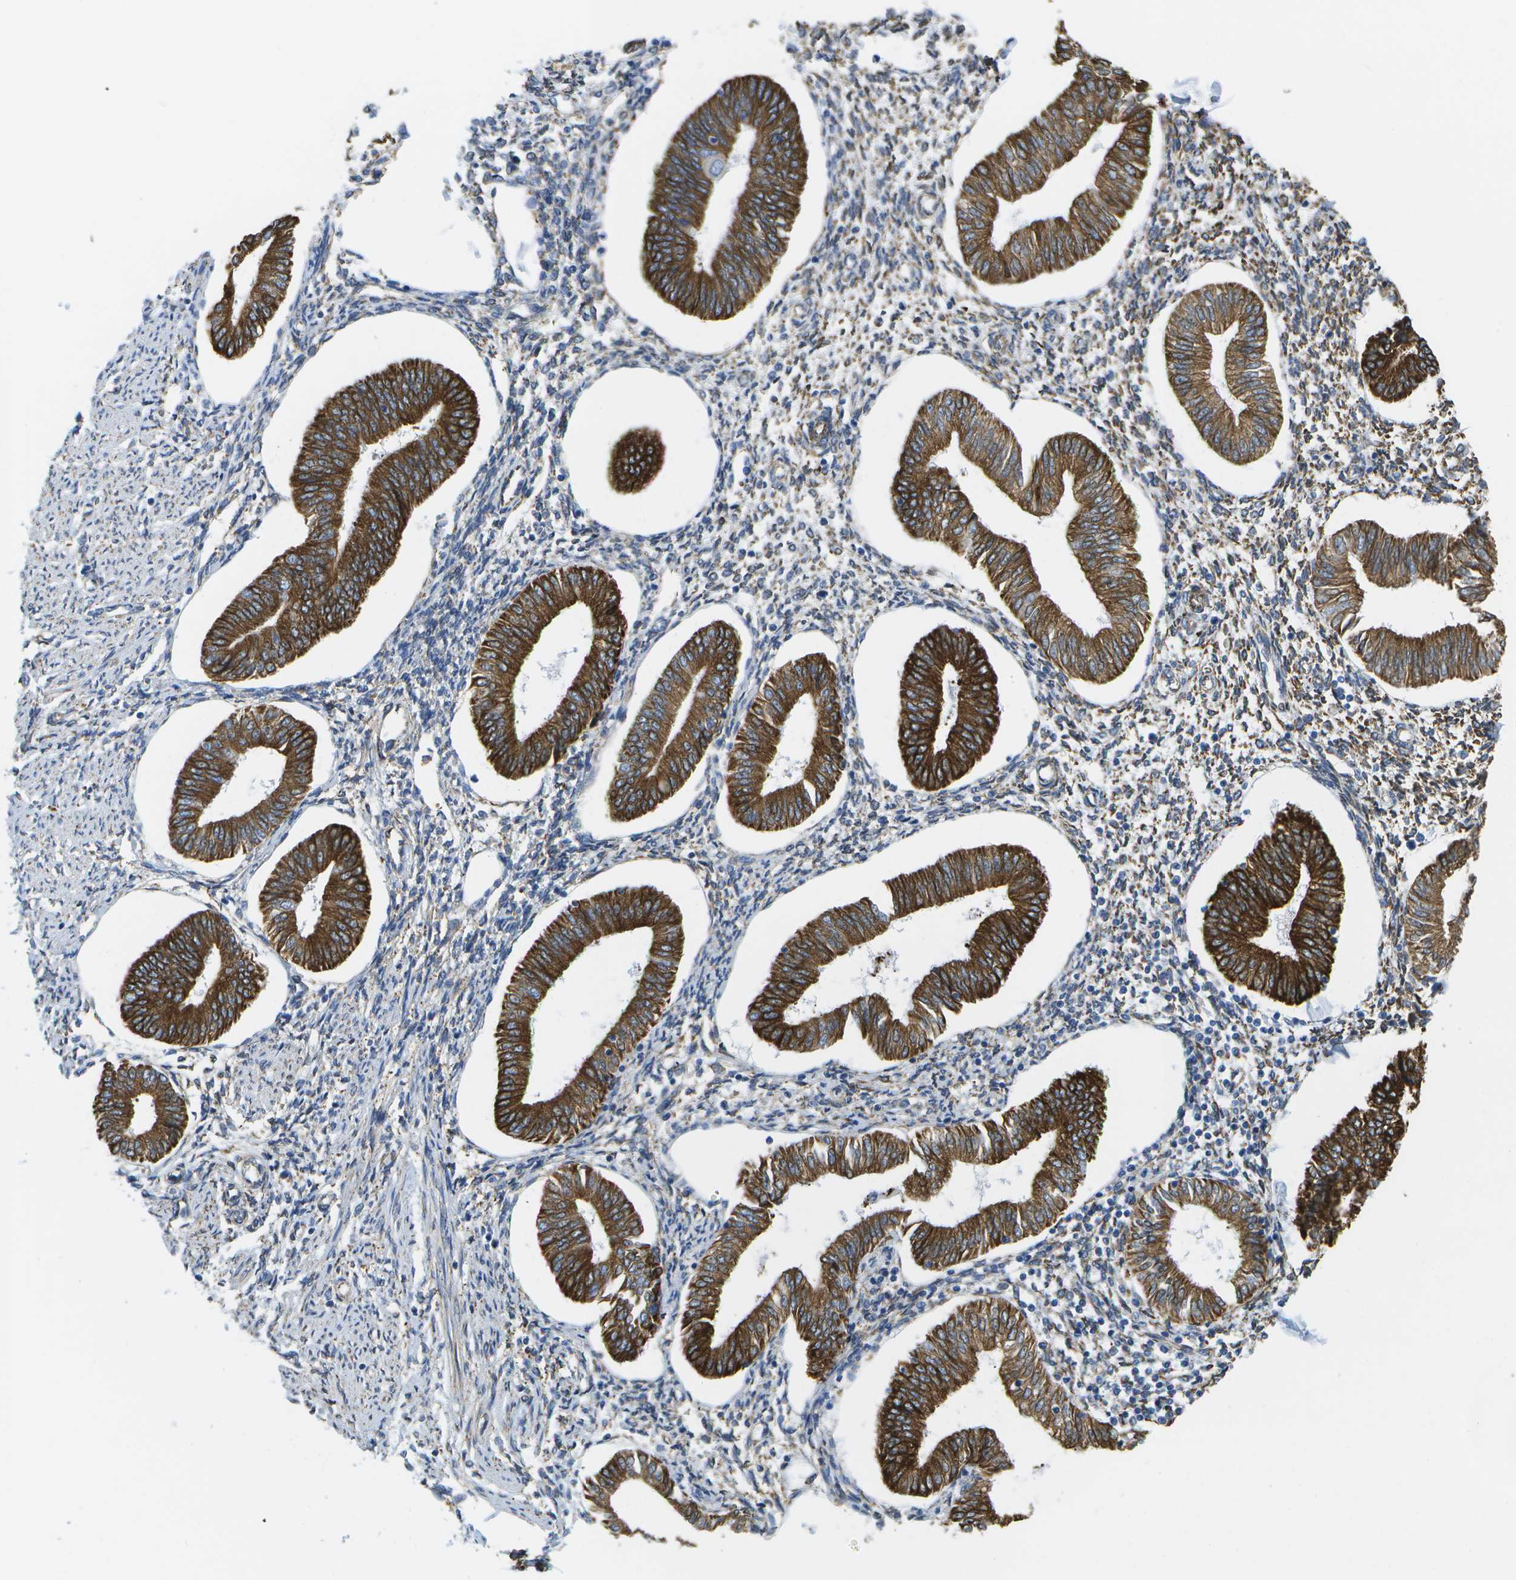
{"staining": {"intensity": "moderate", "quantity": "25%-75%", "location": "cytoplasmic/membranous"}, "tissue": "endometrium", "cell_type": "Cells in endometrial stroma", "image_type": "normal", "snomed": [{"axis": "morphology", "description": "Normal tissue, NOS"}, {"axis": "topography", "description": "Endometrium"}], "caption": "Moderate cytoplasmic/membranous expression for a protein is seen in about 25%-75% of cells in endometrial stroma of unremarkable endometrium using immunohistochemistry (IHC).", "gene": "ZDHHC17", "patient": {"sex": "female", "age": 50}}